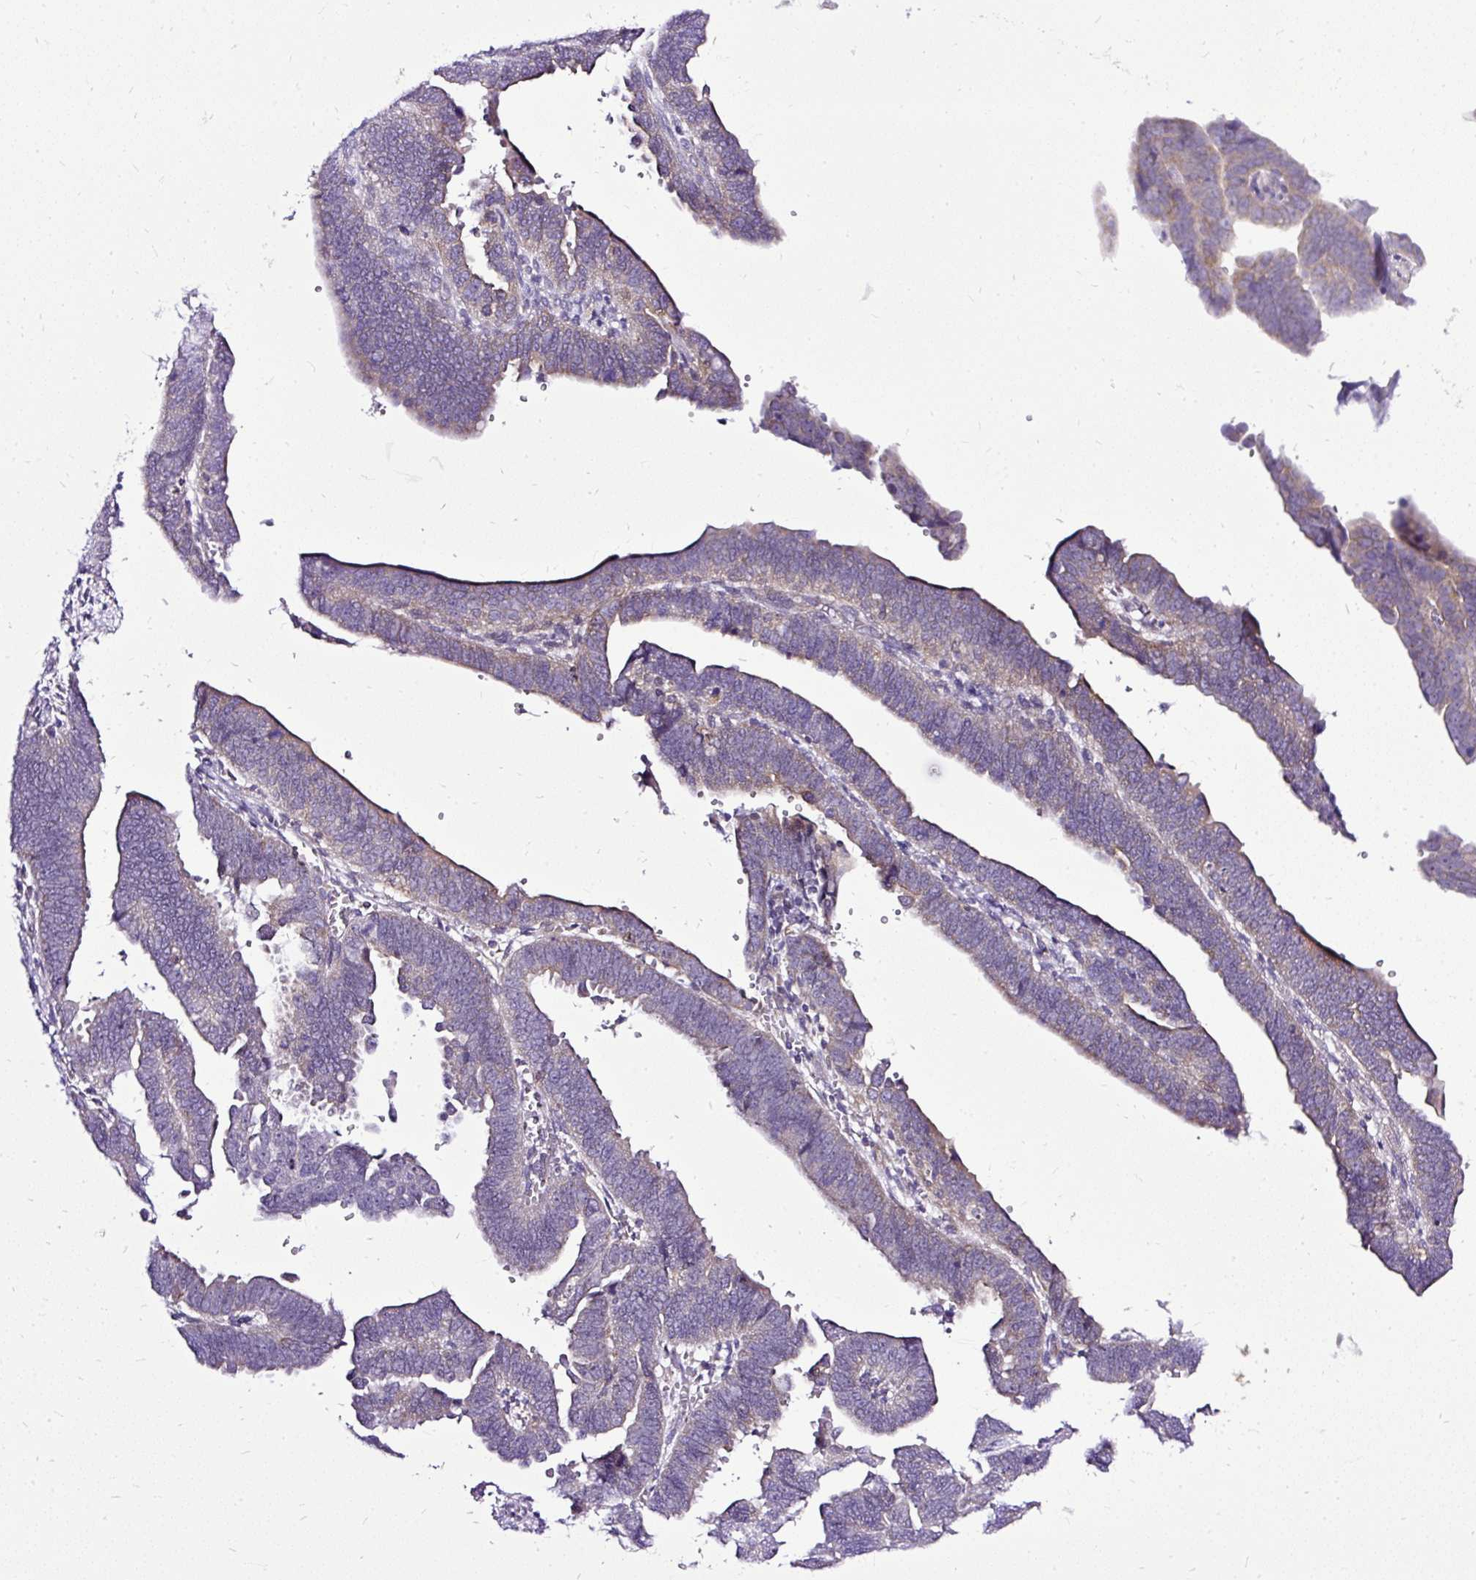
{"staining": {"intensity": "weak", "quantity": "25%-75%", "location": "cytoplasmic/membranous"}, "tissue": "endometrial cancer", "cell_type": "Tumor cells", "image_type": "cancer", "snomed": [{"axis": "morphology", "description": "Adenocarcinoma, NOS"}, {"axis": "topography", "description": "Endometrium"}], "caption": "Endometrial cancer stained for a protein shows weak cytoplasmic/membranous positivity in tumor cells.", "gene": "AMFR", "patient": {"sex": "female", "age": 75}}